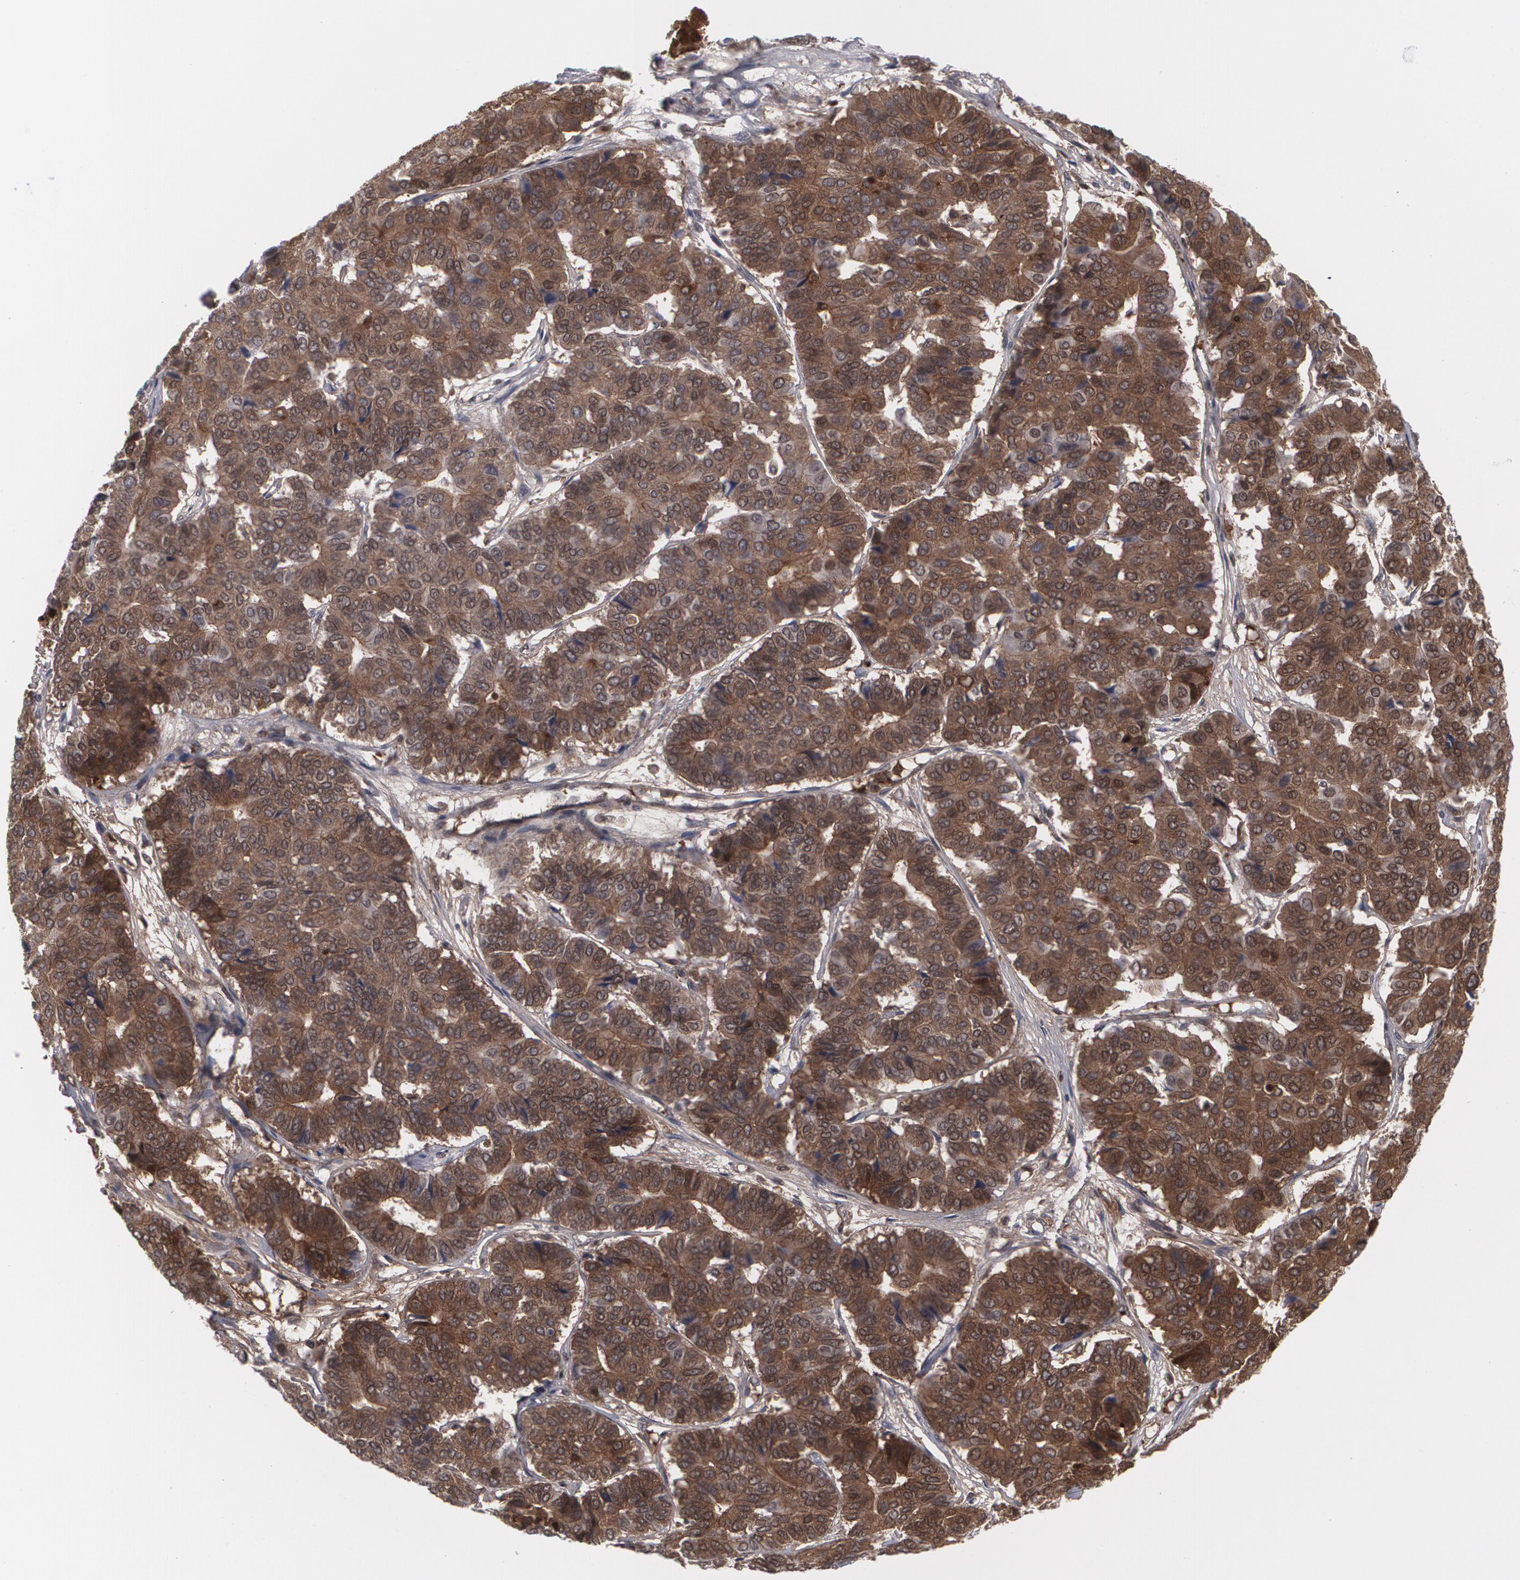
{"staining": {"intensity": "moderate", "quantity": ">75%", "location": "cytoplasmic/membranous"}, "tissue": "pancreatic cancer", "cell_type": "Tumor cells", "image_type": "cancer", "snomed": [{"axis": "morphology", "description": "Adenocarcinoma, NOS"}, {"axis": "topography", "description": "Pancreas"}], "caption": "Human adenocarcinoma (pancreatic) stained with a brown dye demonstrates moderate cytoplasmic/membranous positive staining in approximately >75% of tumor cells.", "gene": "LRG1", "patient": {"sex": "male", "age": 50}}